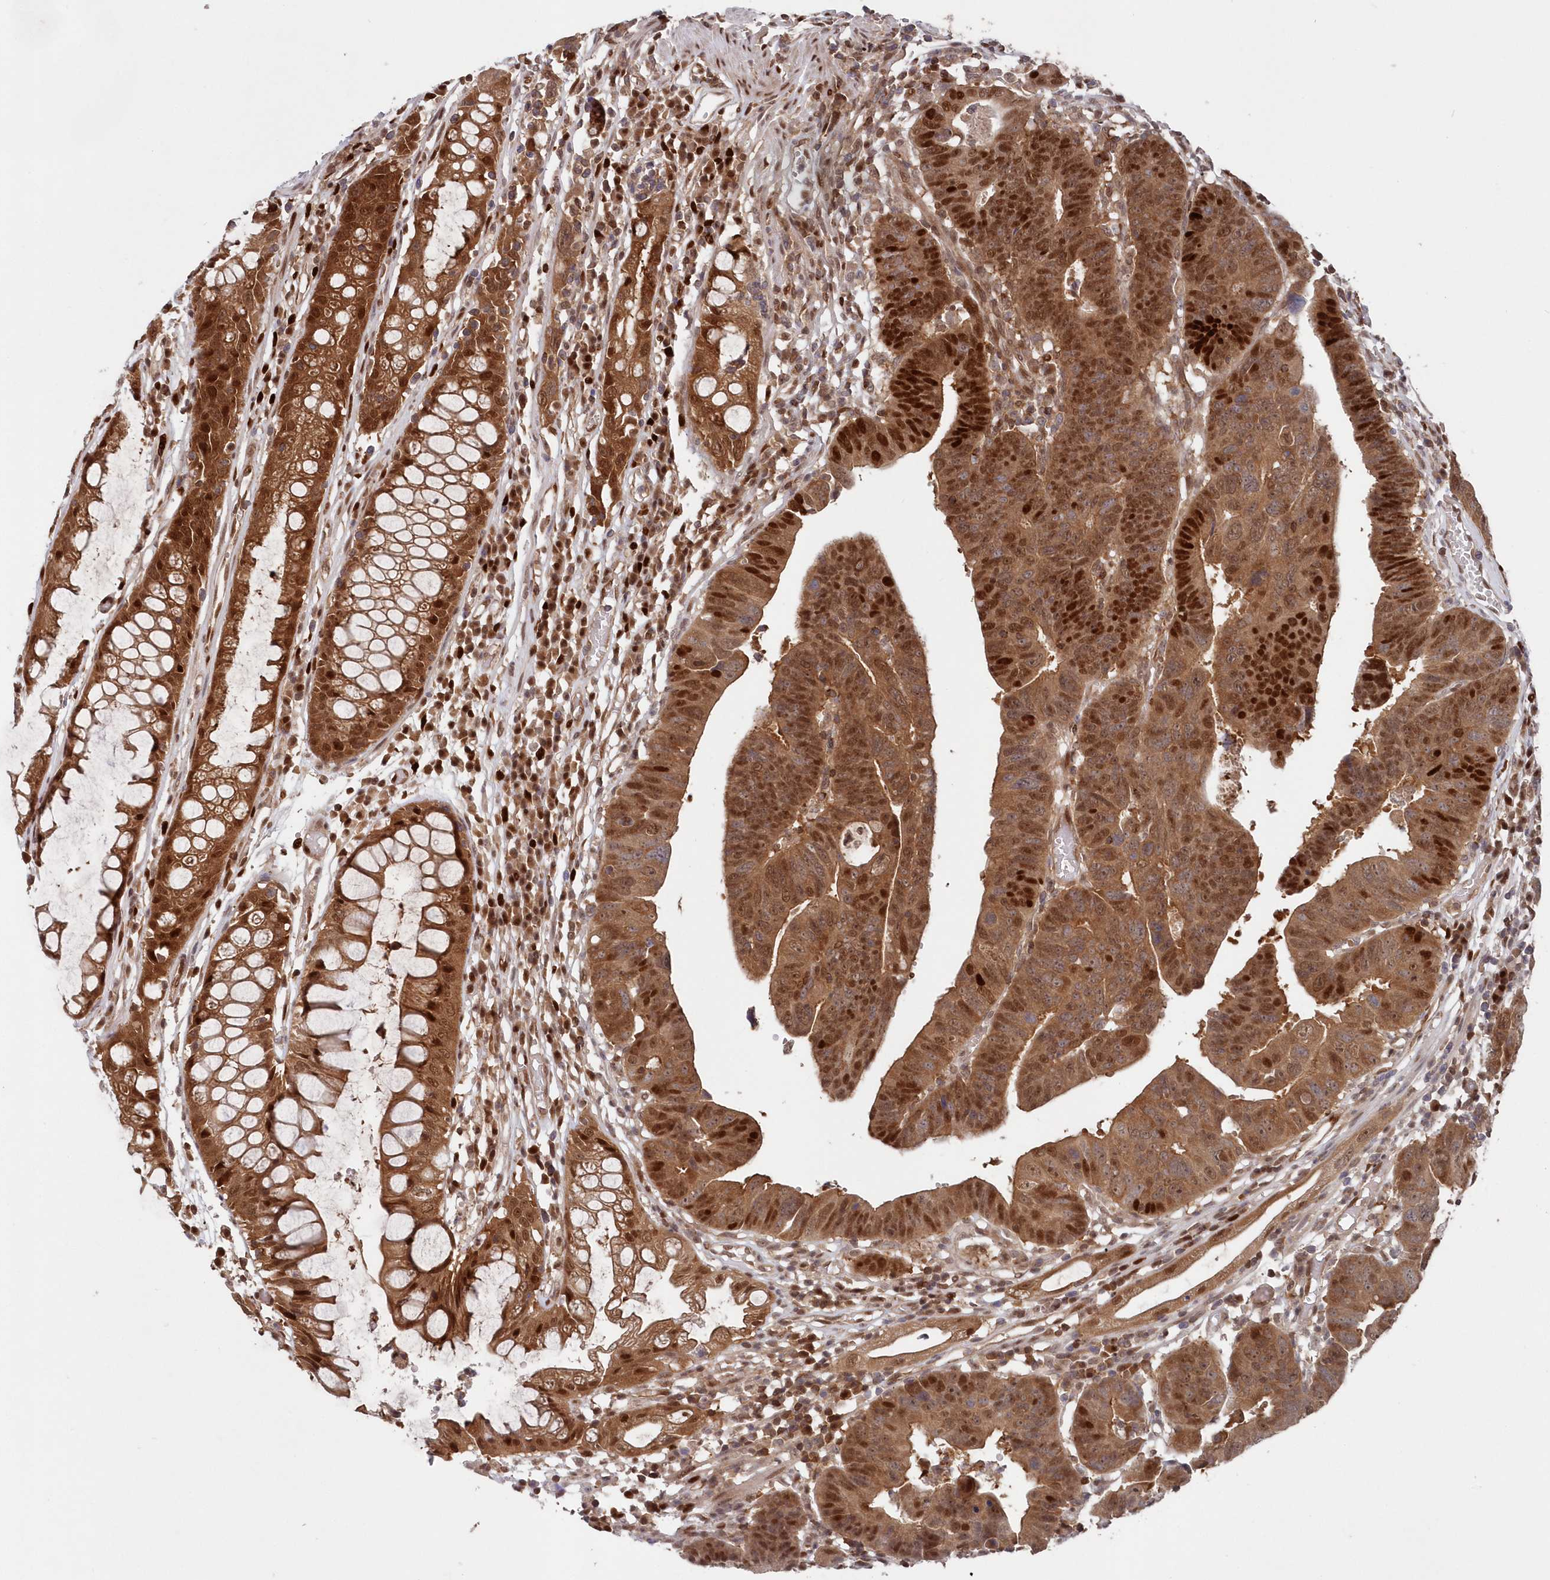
{"staining": {"intensity": "strong", "quantity": ">75%", "location": "cytoplasmic/membranous,nuclear"}, "tissue": "colorectal cancer", "cell_type": "Tumor cells", "image_type": "cancer", "snomed": [{"axis": "morphology", "description": "Adenocarcinoma, NOS"}, {"axis": "topography", "description": "Rectum"}], "caption": "Immunohistochemistry micrograph of colorectal cancer (adenocarcinoma) stained for a protein (brown), which displays high levels of strong cytoplasmic/membranous and nuclear expression in about >75% of tumor cells.", "gene": "ABHD14B", "patient": {"sex": "female", "age": 65}}